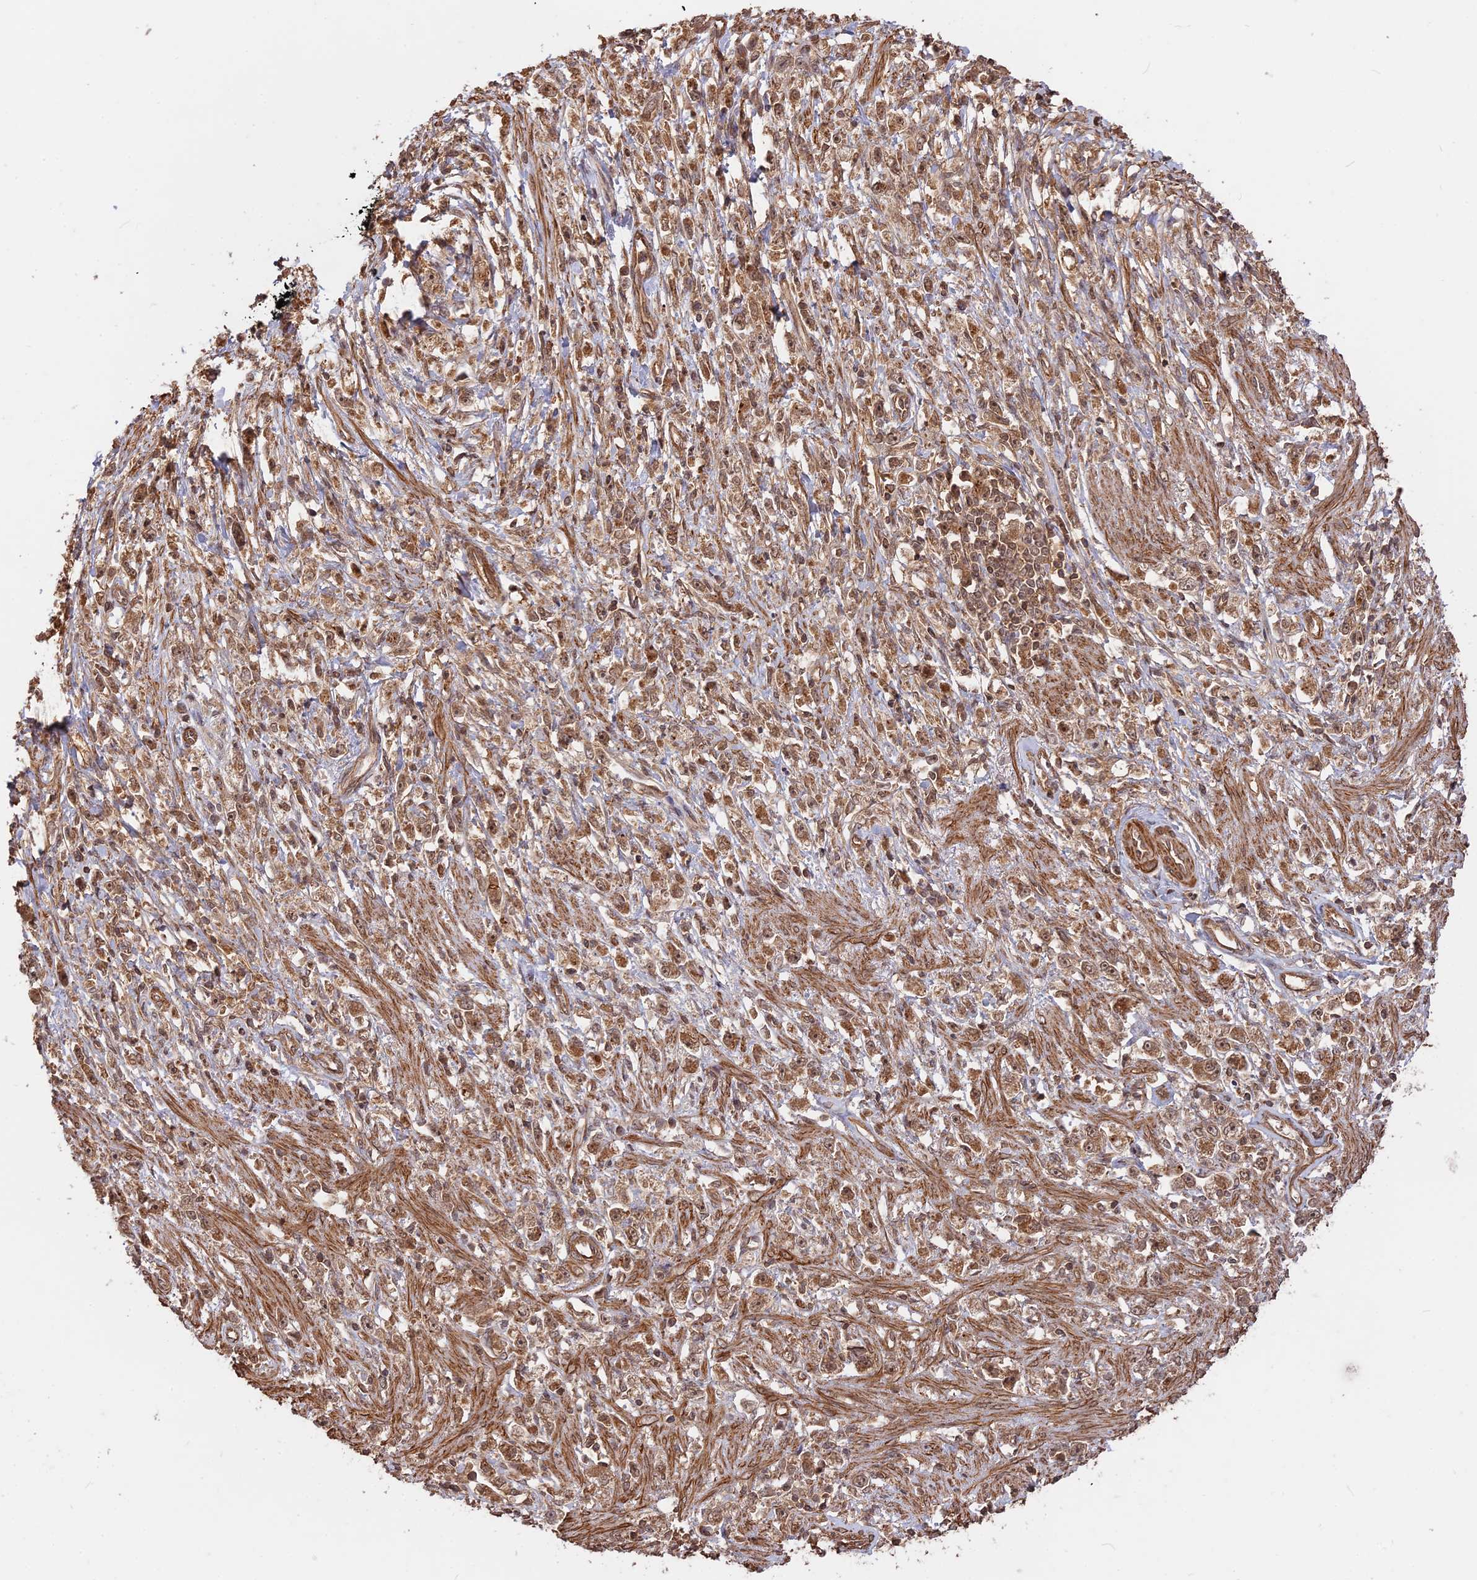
{"staining": {"intensity": "moderate", "quantity": ">75%", "location": "cytoplasmic/membranous"}, "tissue": "stomach cancer", "cell_type": "Tumor cells", "image_type": "cancer", "snomed": [{"axis": "morphology", "description": "Adenocarcinoma, NOS"}, {"axis": "topography", "description": "Stomach"}], "caption": "A brown stain shows moderate cytoplasmic/membranous expression of a protein in human stomach cancer tumor cells.", "gene": "CCDC174", "patient": {"sex": "female", "age": 59}}